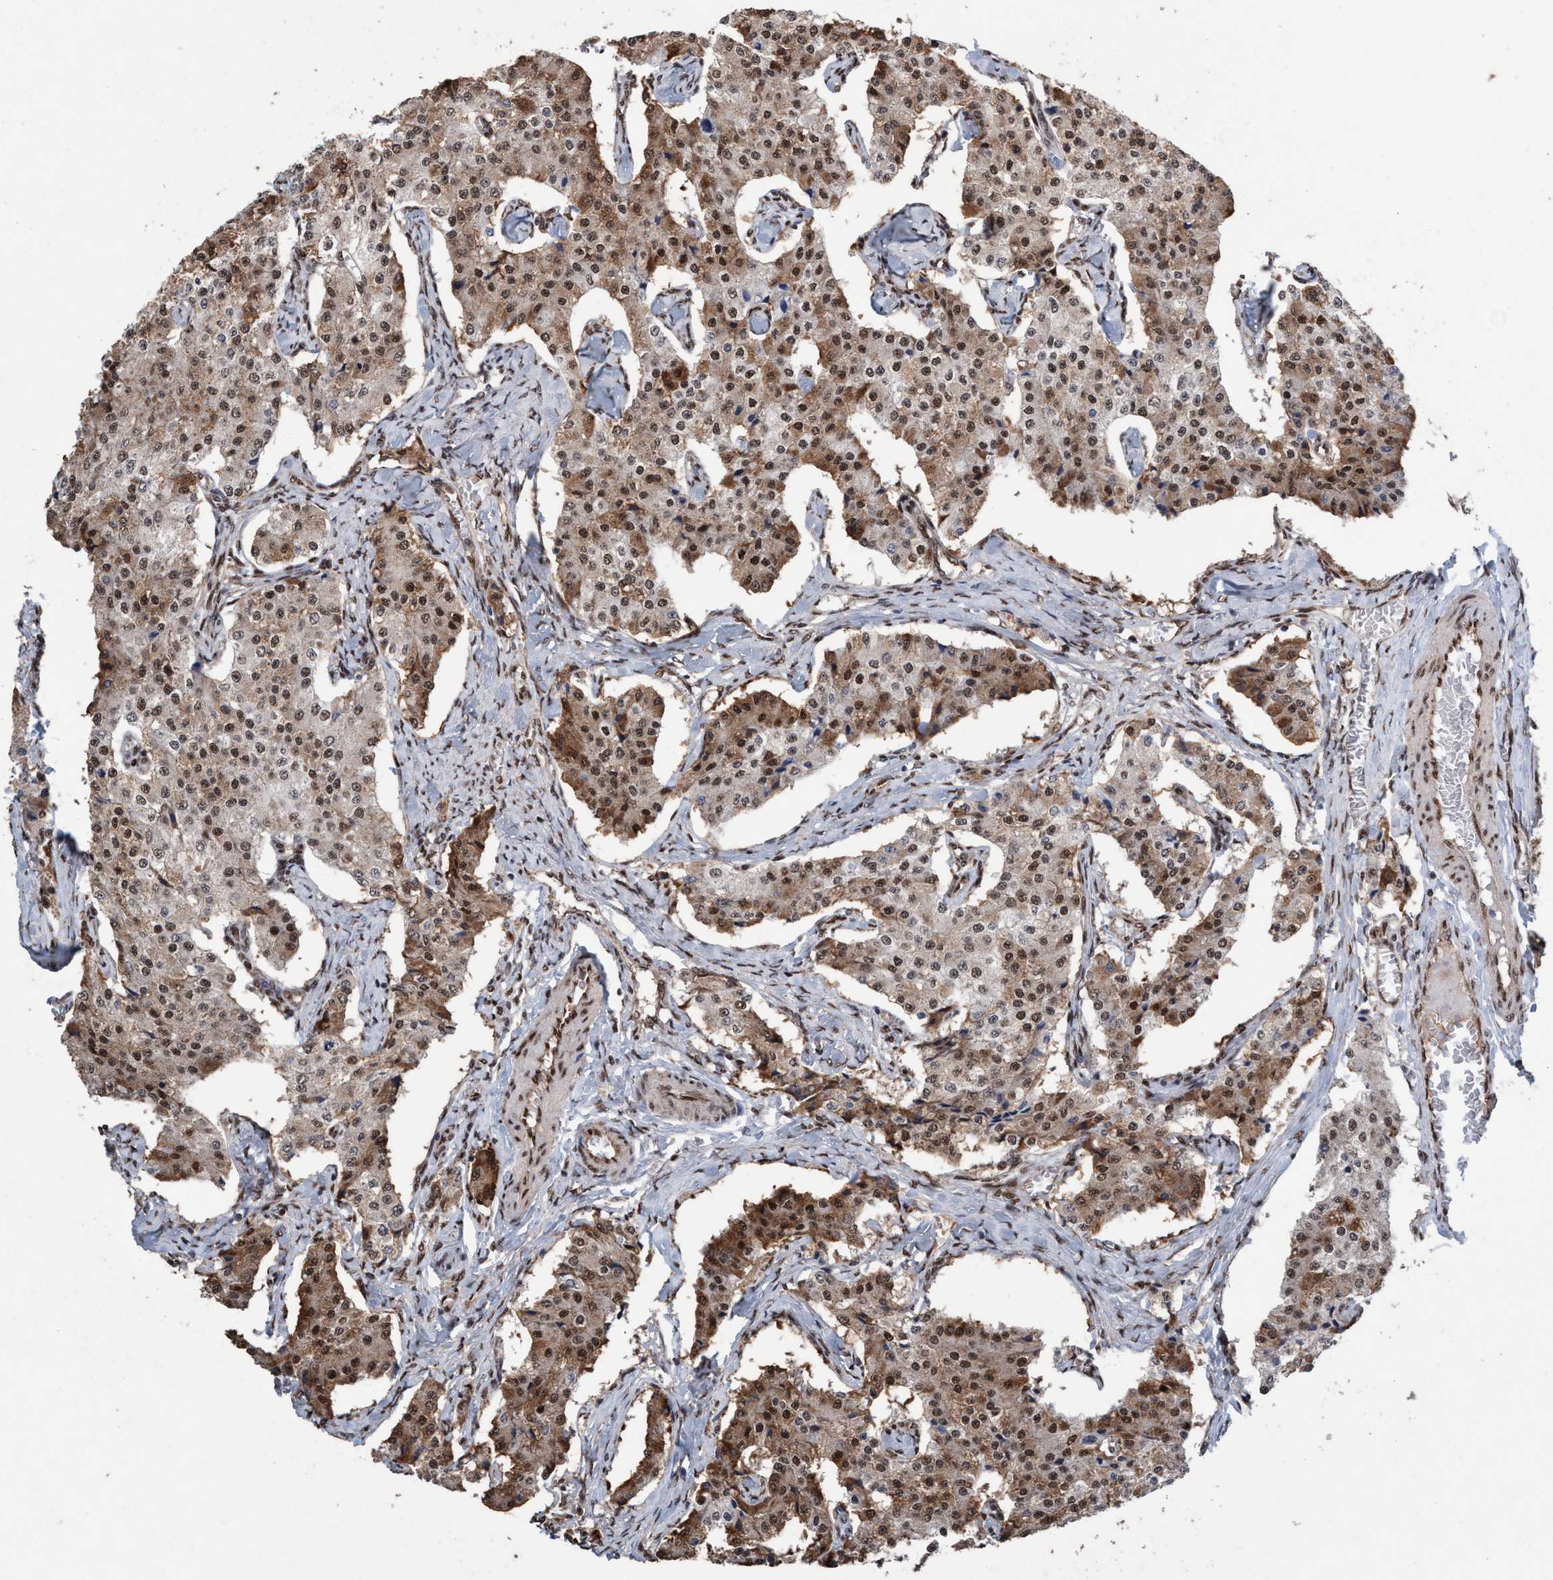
{"staining": {"intensity": "moderate", "quantity": ">75%", "location": "cytoplasmic/membranous,nuclear"}, "tissue": "carcinoid", "cell_type": "Tumor cells", "image_type": "cancer", "snomed": [{"axis": "morphology", "description": "Carcinoid, malignant, NOS"}, {"axis": "topography", "description": "Colon"}], "caption": "Carcinoid stained with a protein marker displays moderate staining in tumor cells.", "gene": "METAP2", "patient": {"sex": "female", "age": 52}}